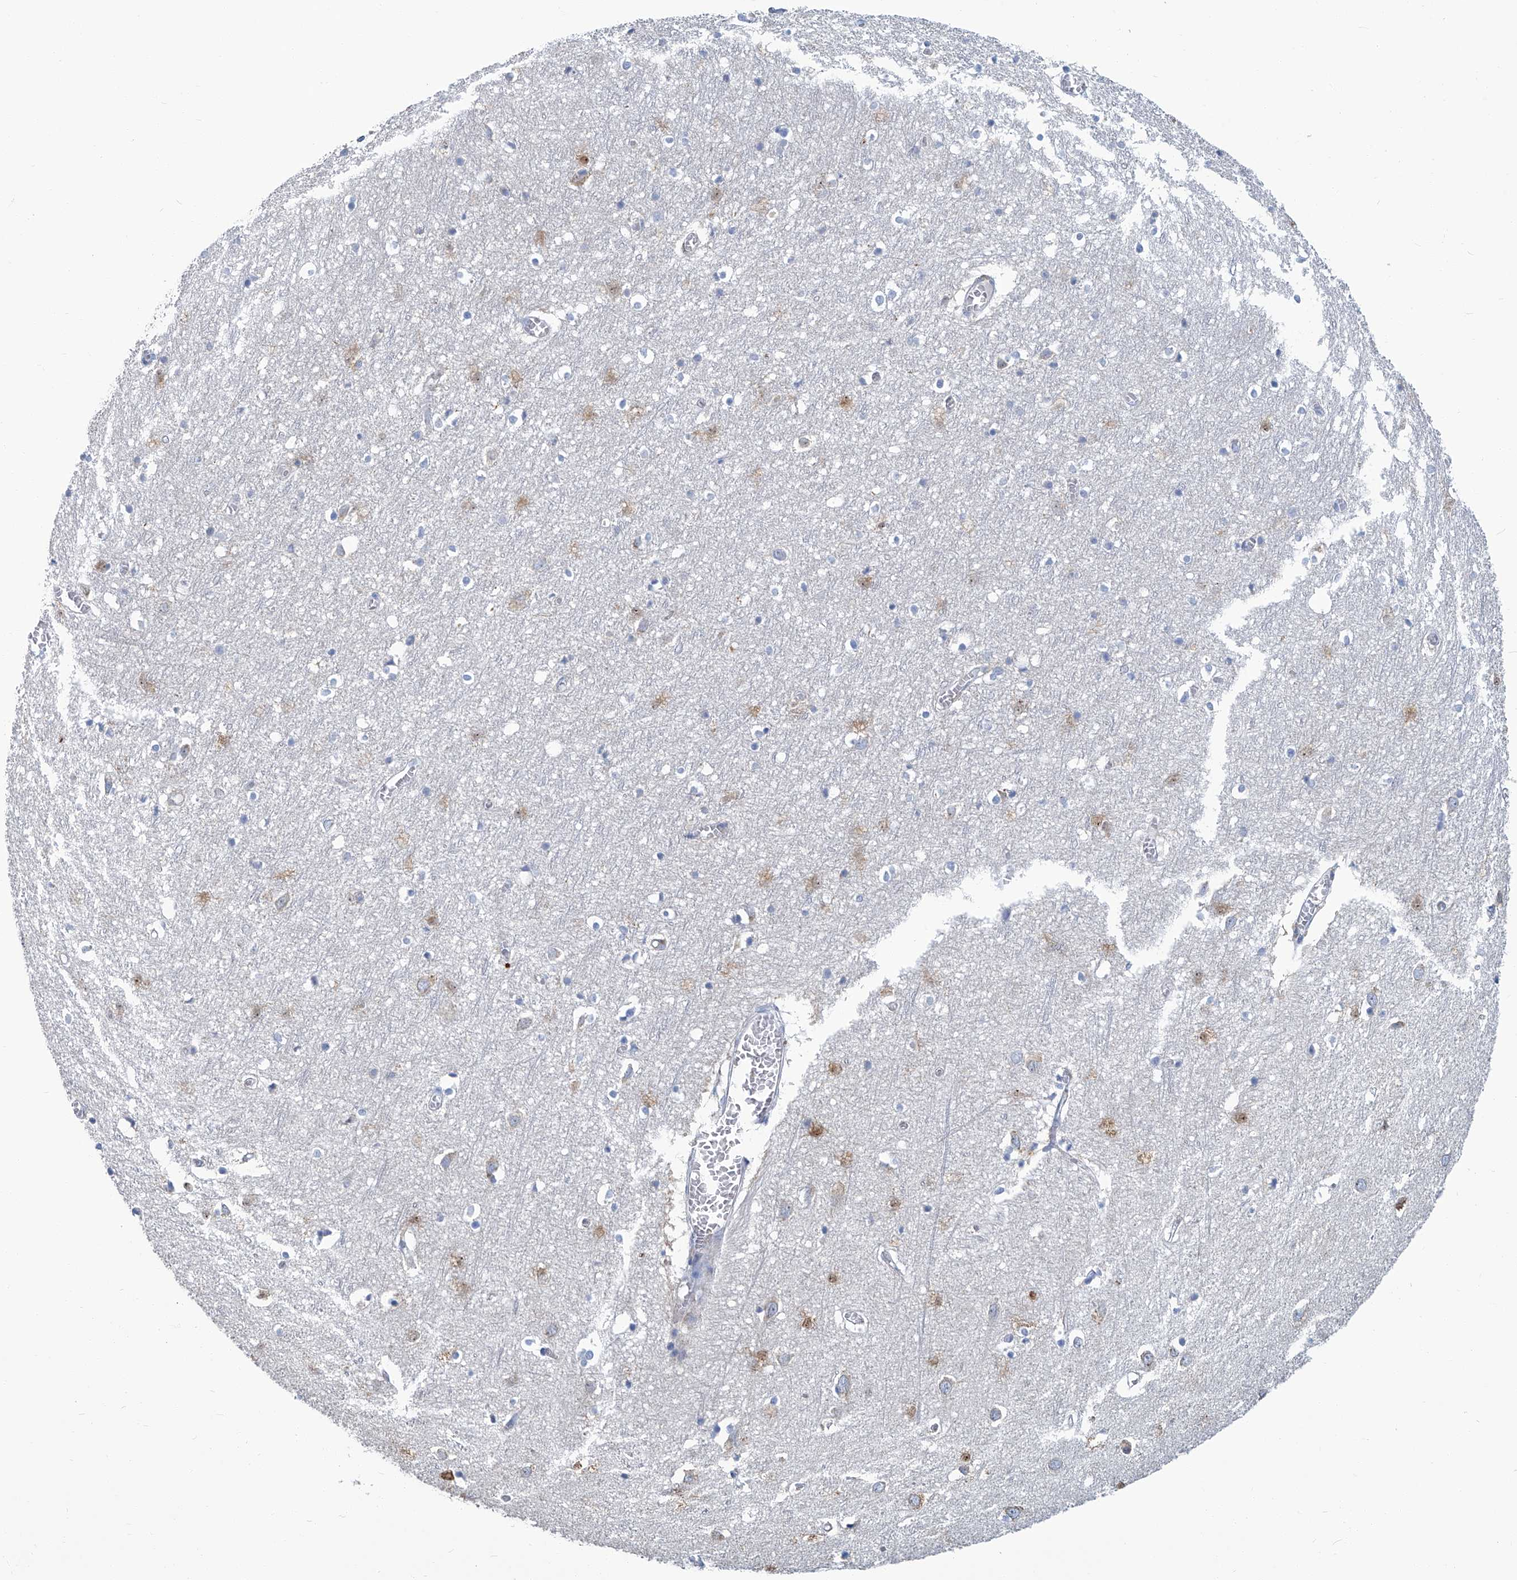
{"staining": {"intensity": "negative", "quantity": "none", "location": "none"}, "tissue": "cerebral cortex", "cell_type": "Endothelial cells", "image_type": "normal", "snomed": [{"axis": "morphology", "description": "Normal tissue, NOS"}, {"axis": "topography", "description": "Cerebral cortex"}], "caption": "Histopathology image shows no protein staining in endothelial cells of benign cerebral cortex. The staining was performed using DAB (3,3'-diaminobenzidine) to visualize the protein expression in brown, while the nuclei were stained in blue with hematoxylin (Magnification: 20x).", "gene": "PFKL", "patient": {"sex": "female", "age": 64}}